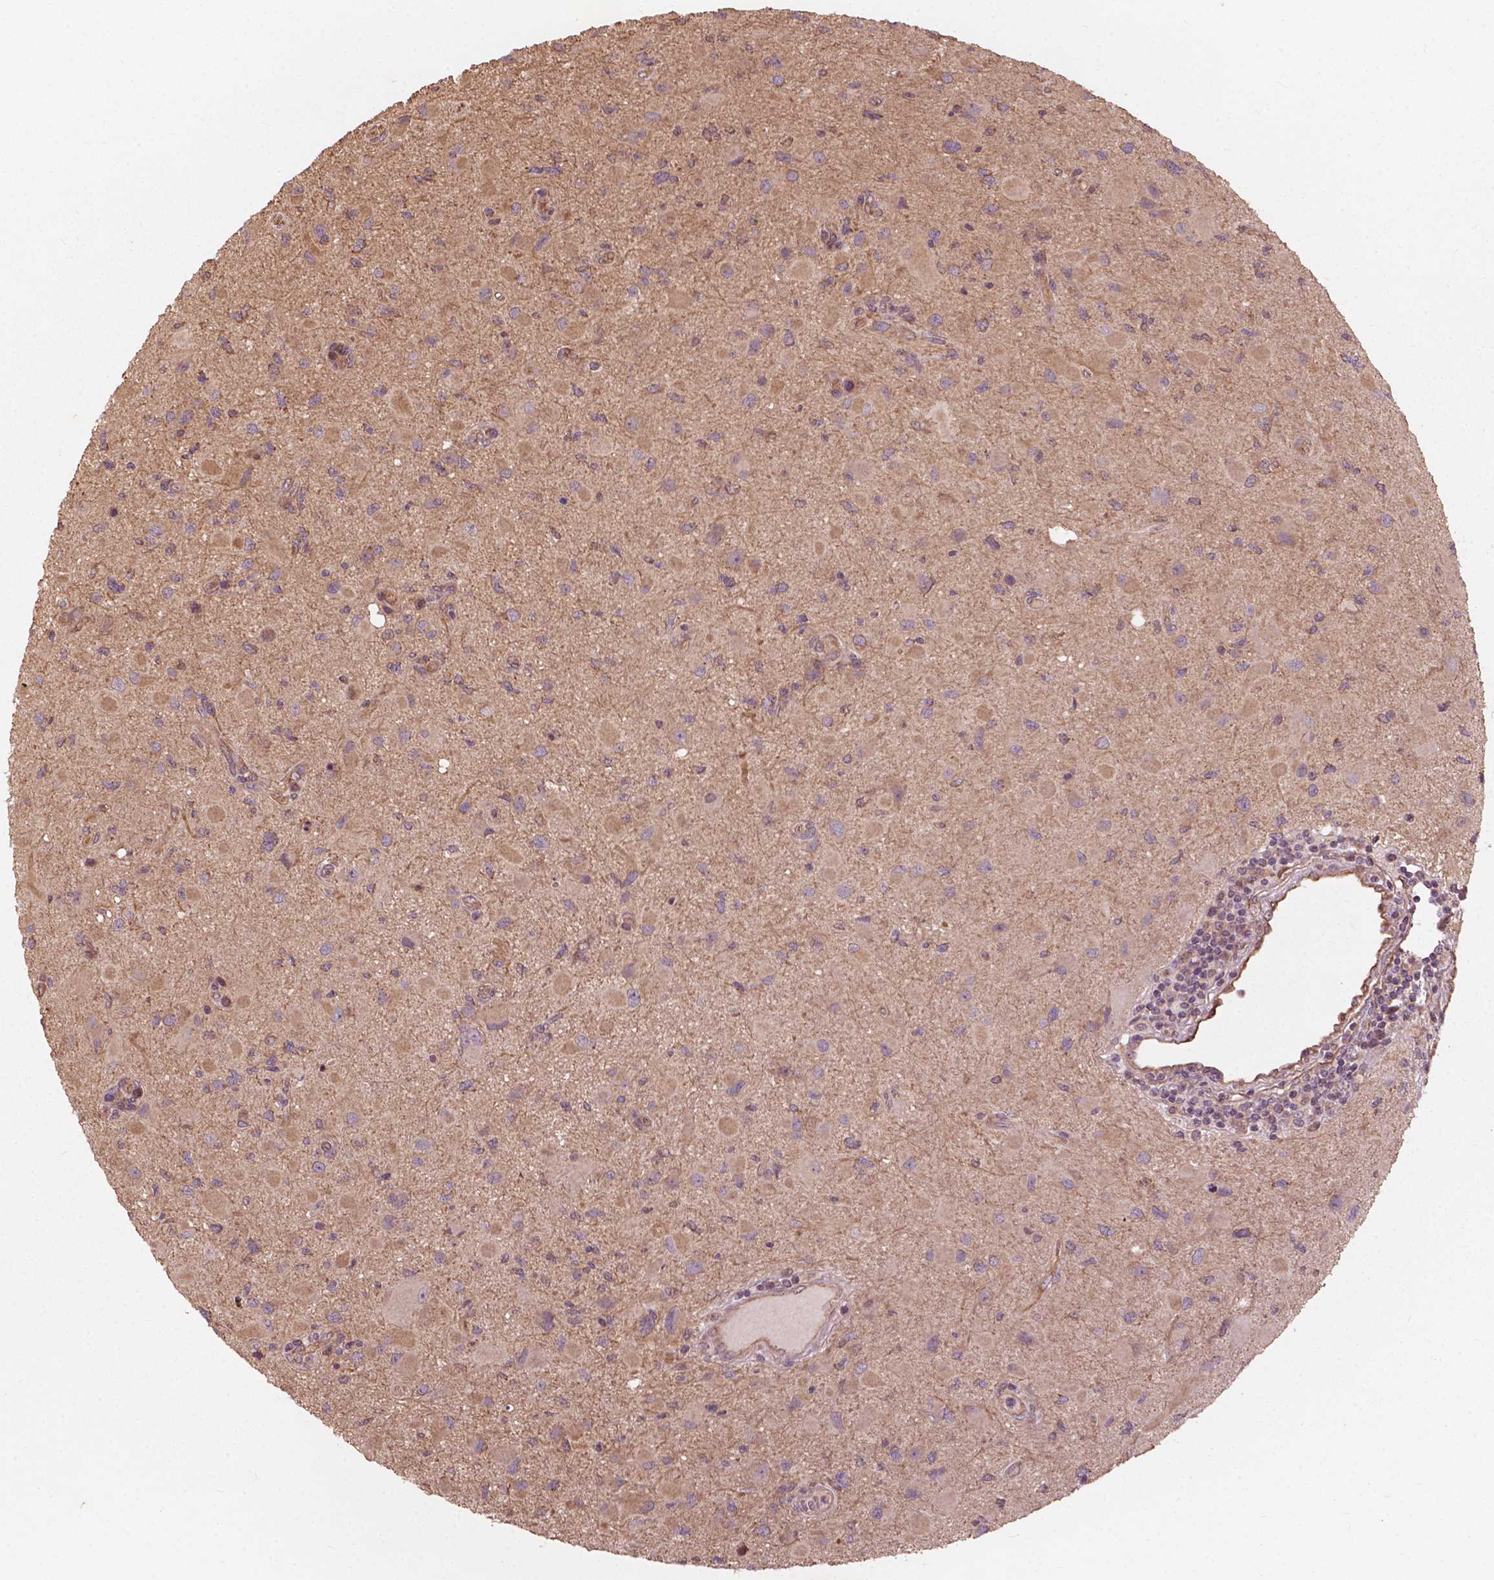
{"staining": {"intensity": "moderate", "quantity": "<25%", "location": "cytoplasmic/membranous"}, "tissue": "glioma", "cell_type": "Tumor cells", "image_type": "cancer", "snomed": [{"axis": "morphology", "description": "Glioma, malignant, Low grade"}, {"axis": "topography", "description": "Brain"}], "caption": "IHC (DAB) staining of human glioma exhibits moderate cytoplasmic/membranous protein positivity in approximately <25% of tumor cells.", "gene": "CDC42BPA", "patient": {"sex": "female", "age": 32}}